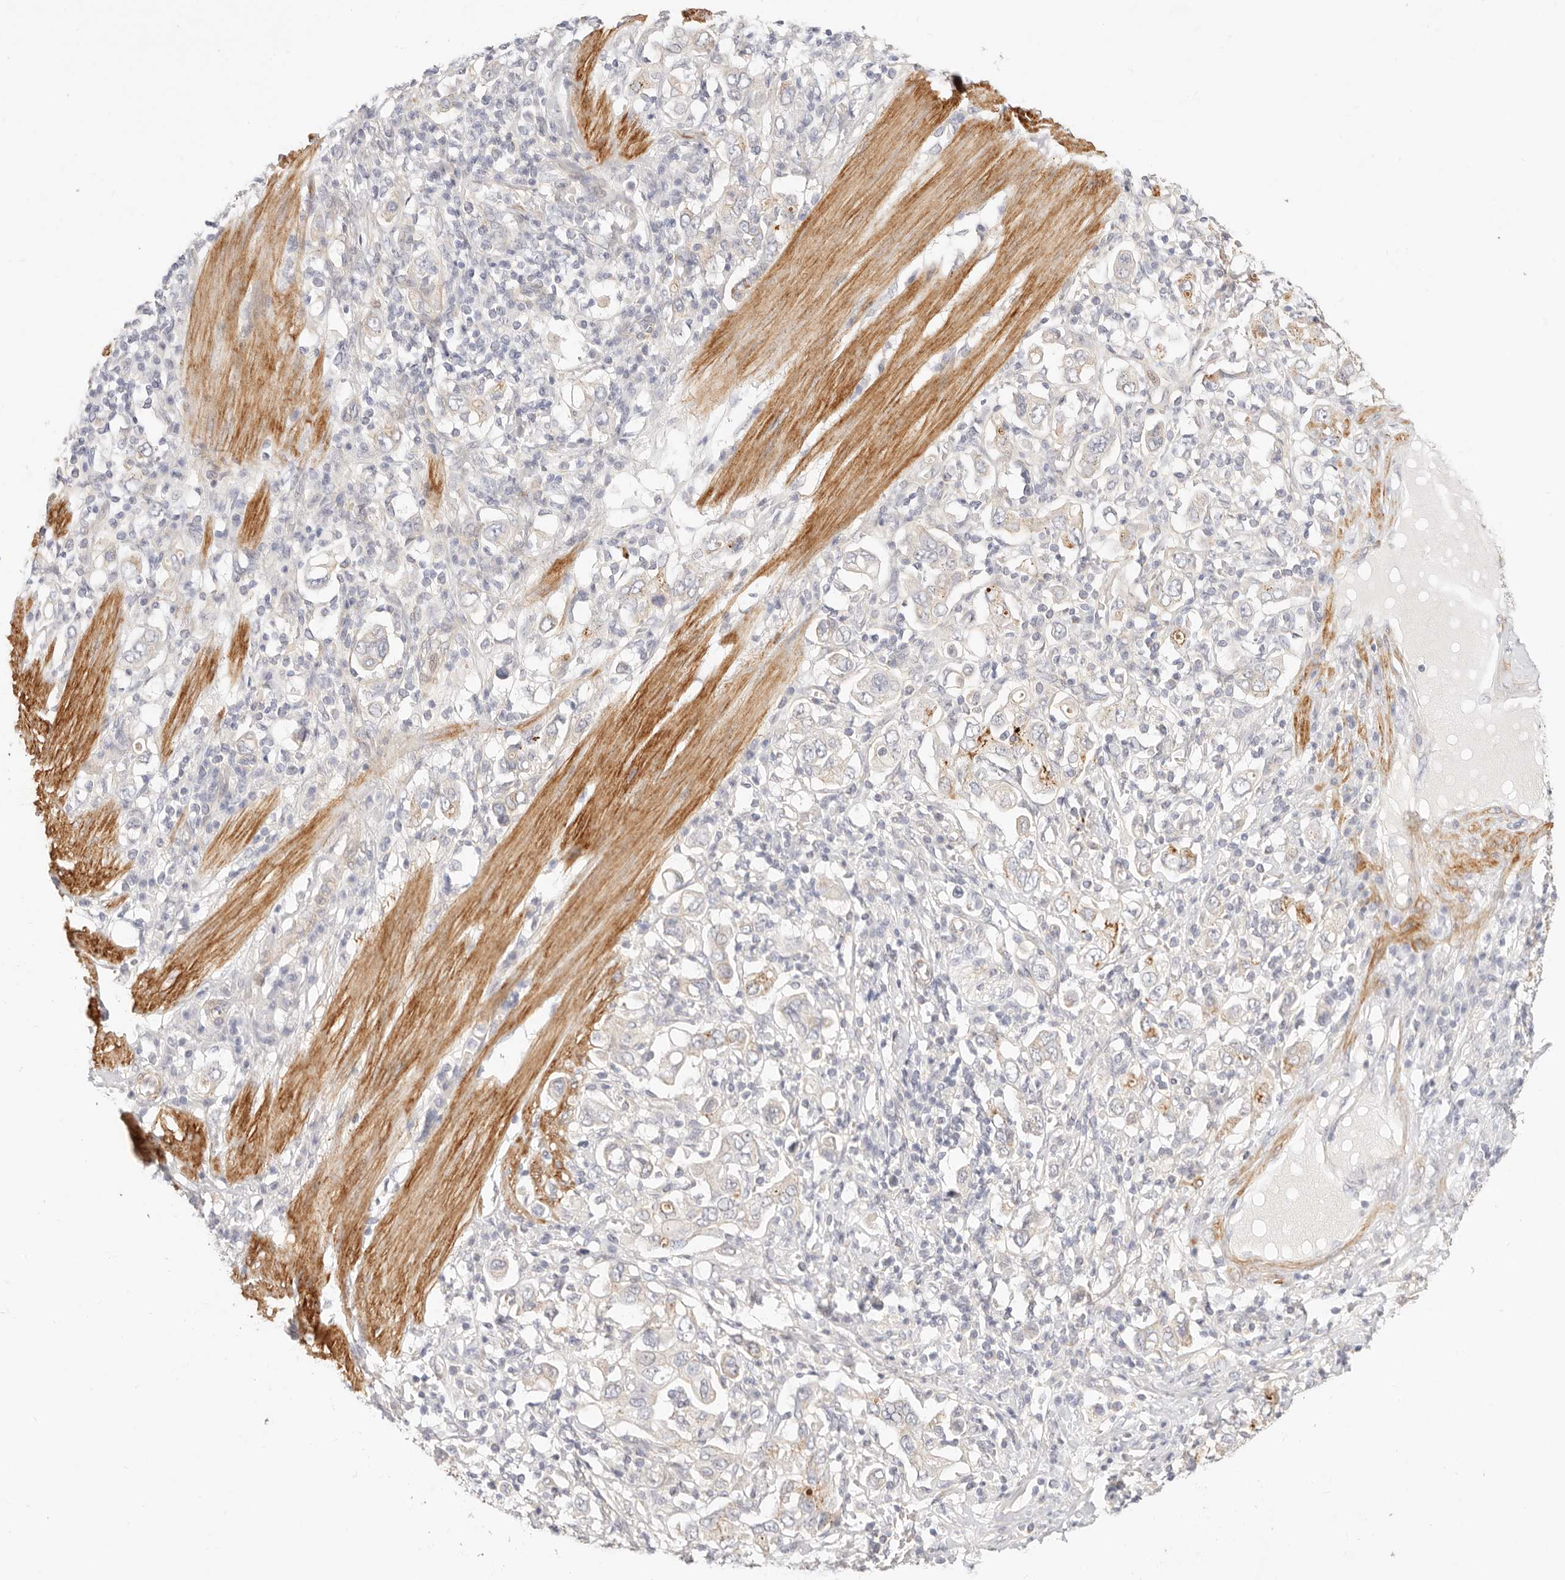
{"staining": {"intensity": "negative", "quantity": "none", "location": "none"}, "tissue": "stomach cancer", "cell_type": "Tumor cells", "image_type": "cancer", "snomed": [{"axis": "morphology", "description": "Adenocarcinoma, NOS"}, {"axis": "topography", "description": "Stomach, upper"}], "caption": "A photomicrograph of stomach adenocarcinoma stained for a protein demonstrates no brown staining in tumor cells.", "gene": "UBXN10", "patient": {"sex": "male", "age": 62}}